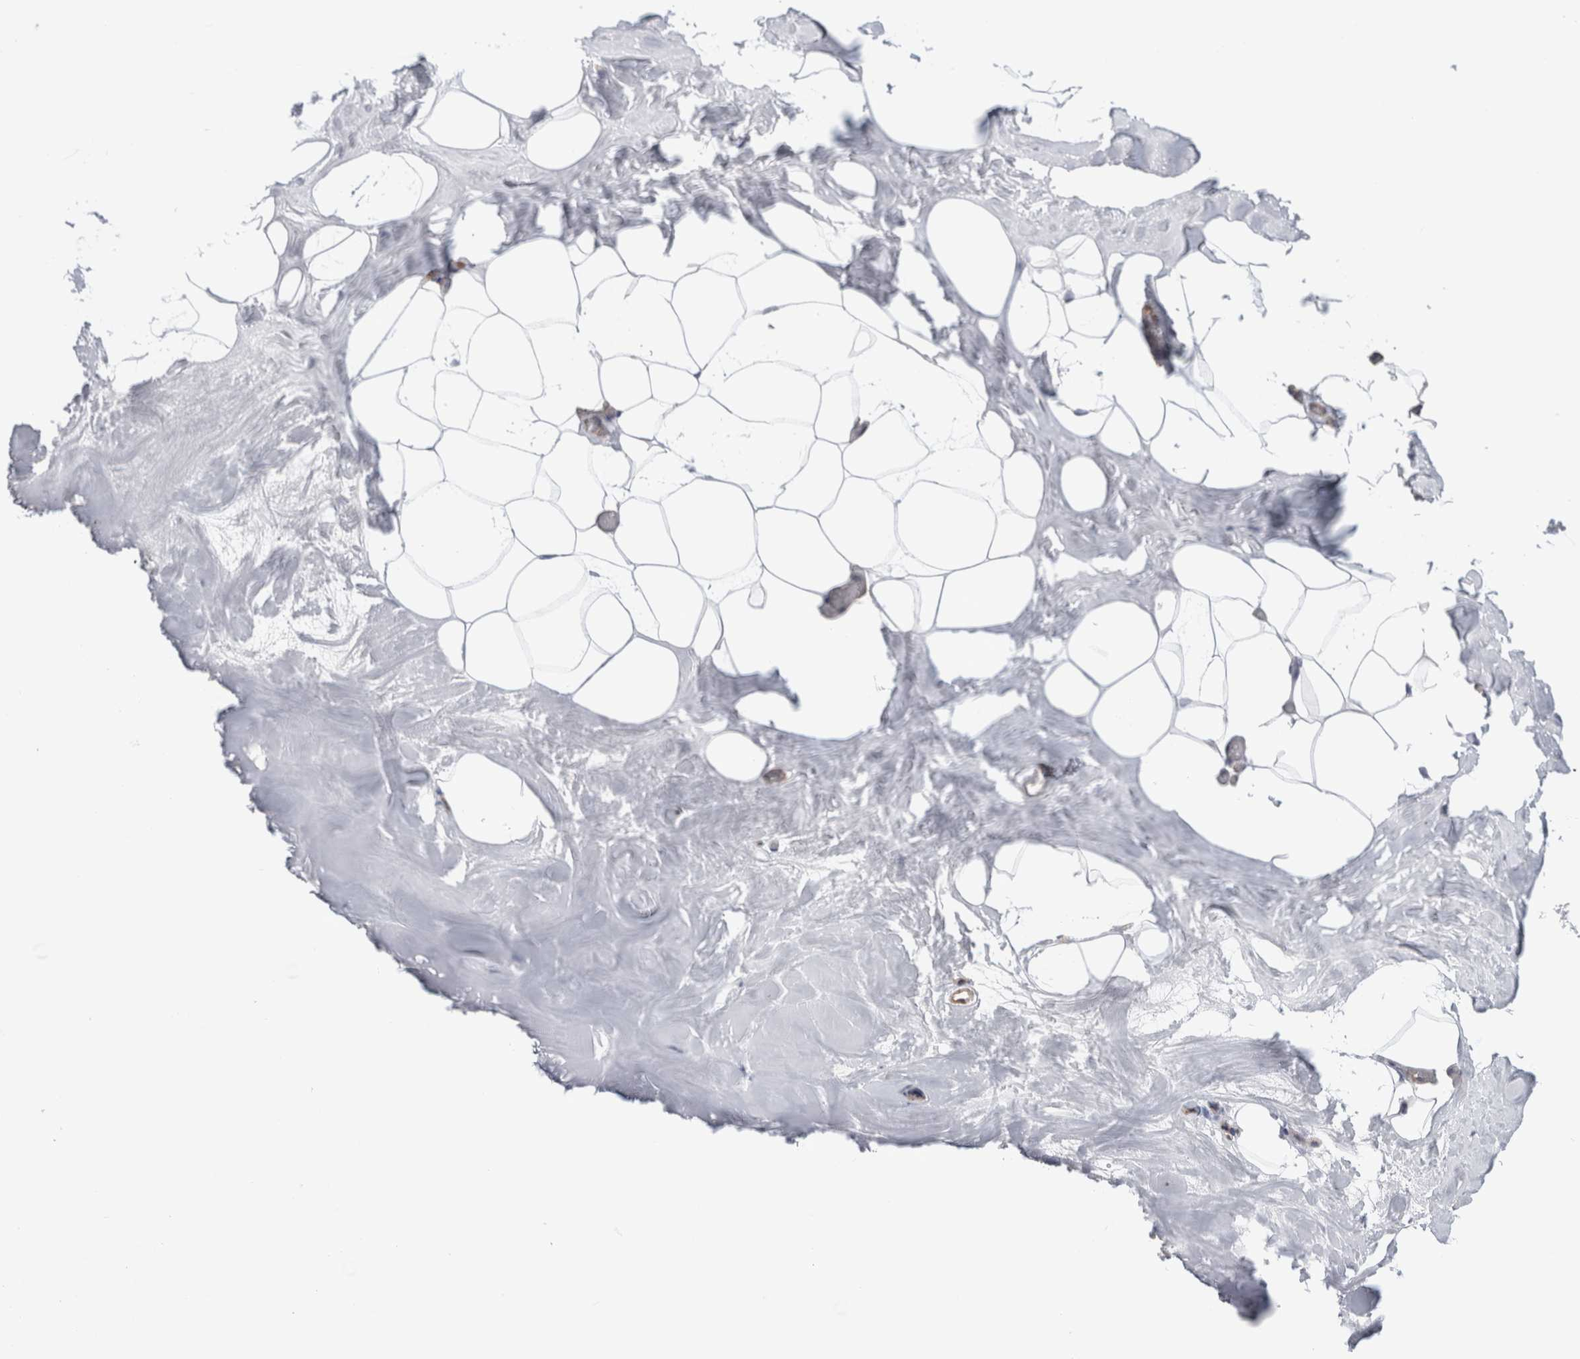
{"staining": {"intensity": "negative", "quantity": "none", "location": "none"}, "tissue": "adipose tissue", "cell_type": "Adipocytes", "image_type": "normal", "snomed": [{"axis": "morphology", "description": "Normal tissue, NOS"}, {"axis": "morphology", "description": "Fibrosis, NOS"}, {"axis": "topography", "description": "Breast"}, {"axis": "topography", "description": "Adipose tissue"}], "caption": "This micrograph is of normal adipose tissue stained with IHC to label a protein in brown with the nuclei are counter-stained blue. There is no expression in adipocytes.", "gene": "ANKMY1", "patient": {"sex": "female", "age": 39}}